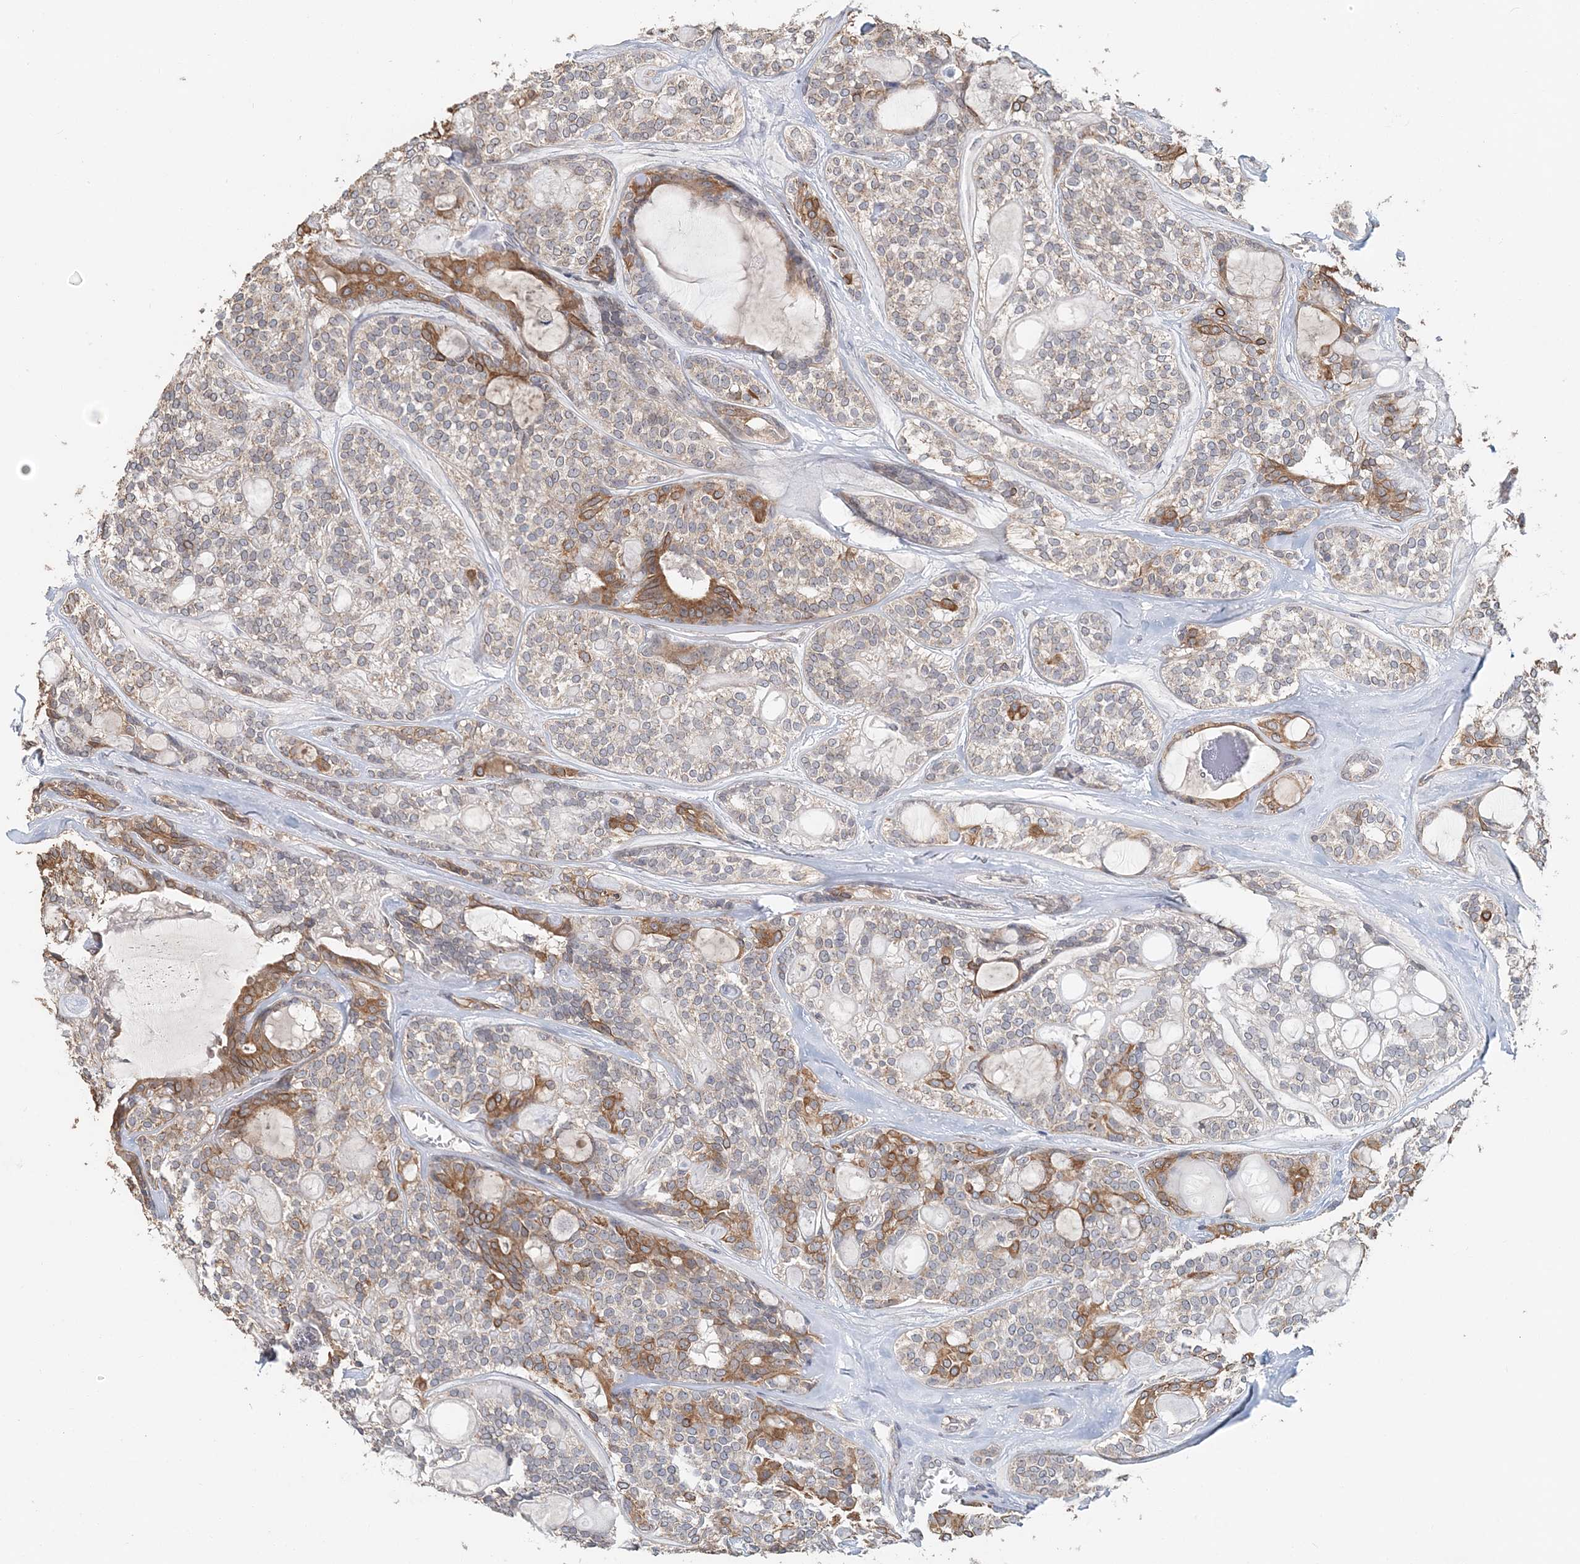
{"staining": {"intensity": "moderate", "quantity": "25%-75%", "location": "cytoplasmic/membranous"}, "tissue": "head and neck cancer", "cell_type": "Tumor cells", "image_type": "cancer", "snomed": [{"axis": "morphology", "description": "Adenocarcinoma, NOS"}, {"axis": "topography", "description": "Head-Neck"}], "caption": "Human adenocarcinoma (head and neck) stained with a protein marker shows moderate staining in tumor cells.", "gene": "FBXO38", "patient": {"sex": "male", "age": 66}}